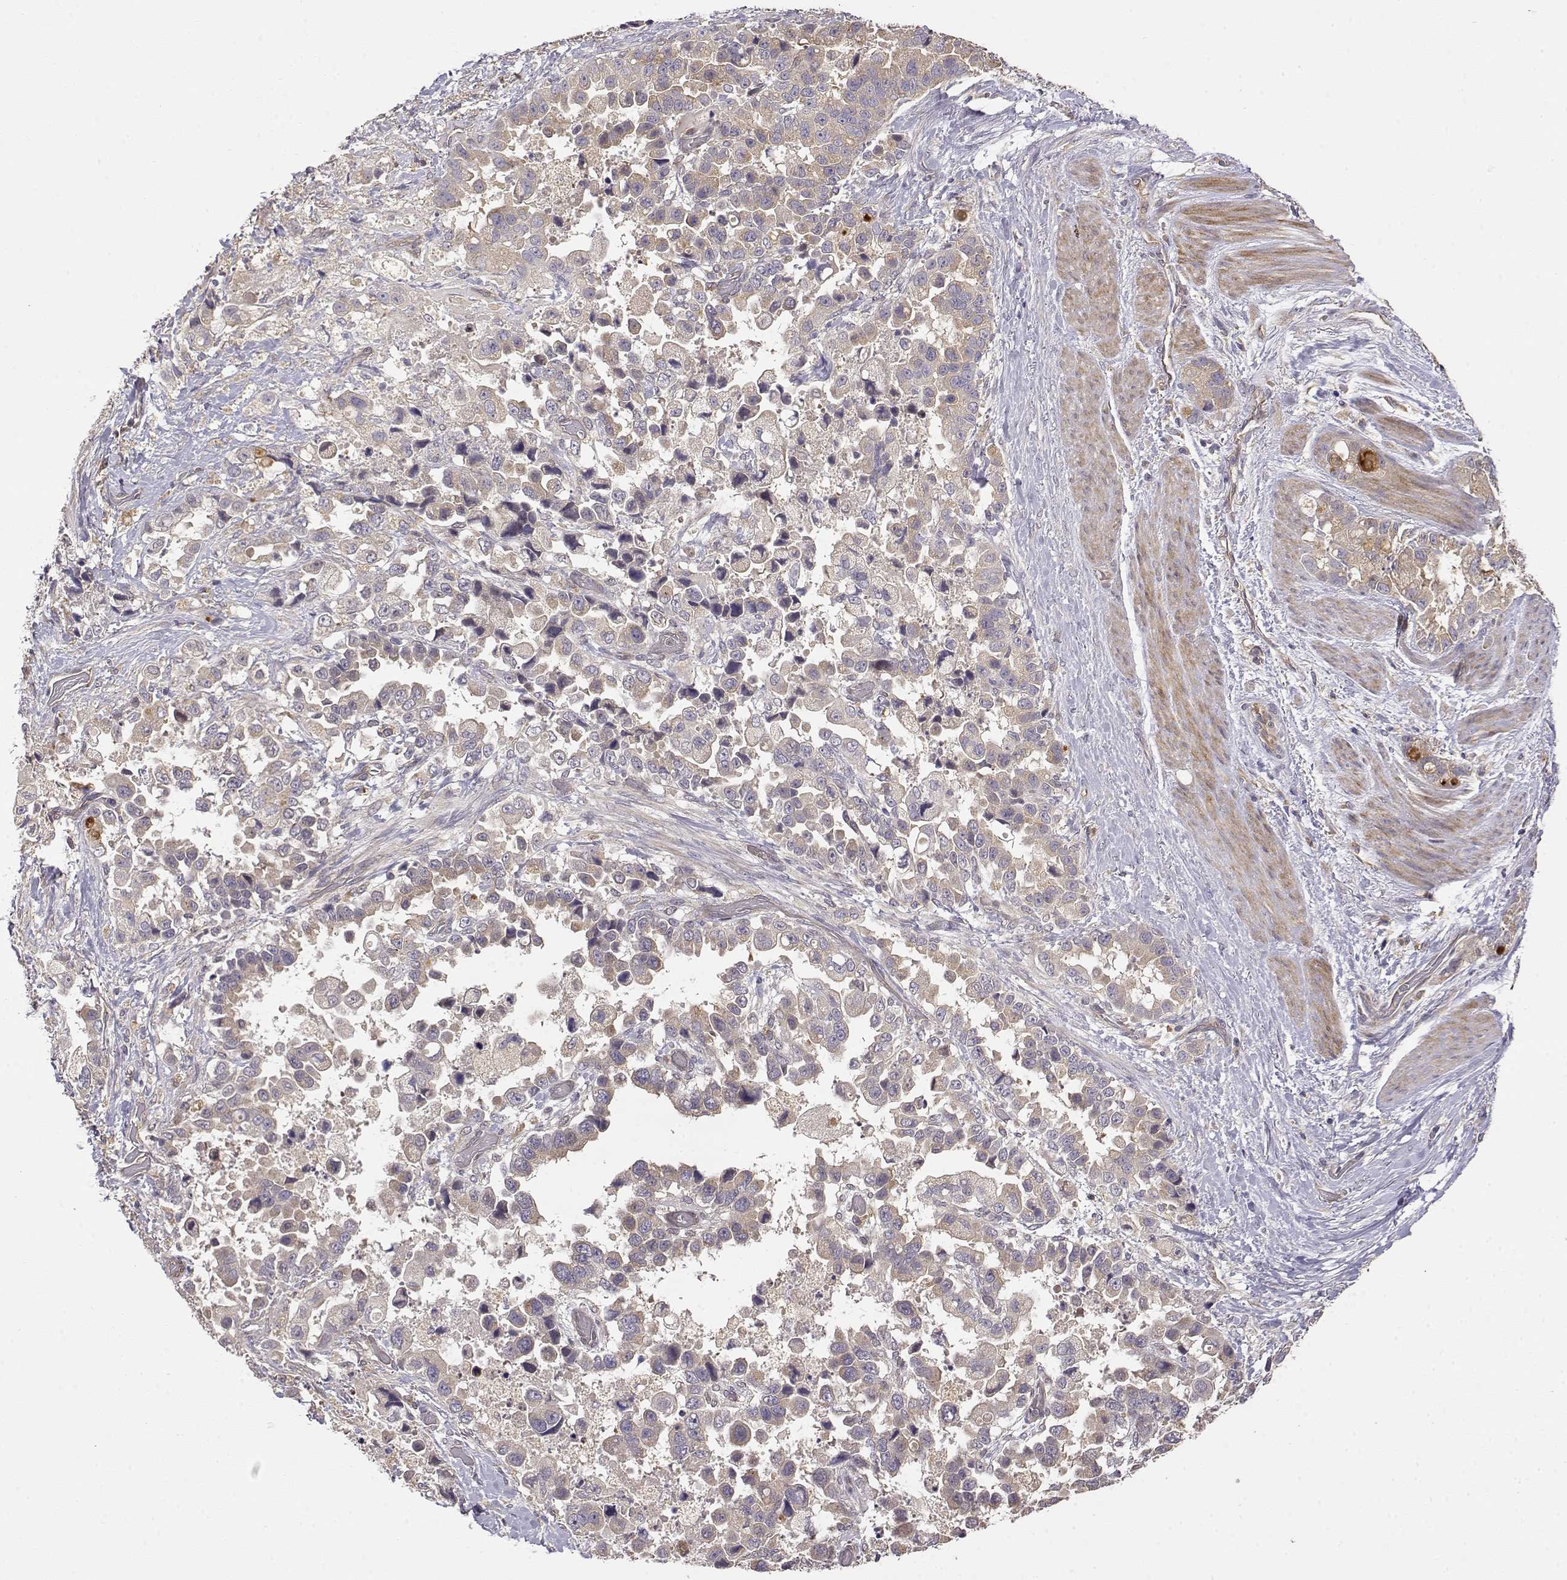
{"staining": {"intensity": "weak", "quantity": "<25%", "location": "cytoplasmic/membranous"}, "tissue": "stomach cancer", "cell_type": "Tumor cells", "image_type": "cancer", "snomed": [{"axis": "morphology", "description": "Adenocarcinoma, NOS"}, {"axis": "topography", "description": "Stomach"}], "caption": "The histopathology image shows no staining of tumor cells in stomach adenocarcinoma. The staining is performed using DAB (3,3'-diaminobenzidine) brown chromogen with nuclei counter-stained in using hematoxylin.", "gene": "CRIM1", "patient": {"sex": "male", "age": 59}}